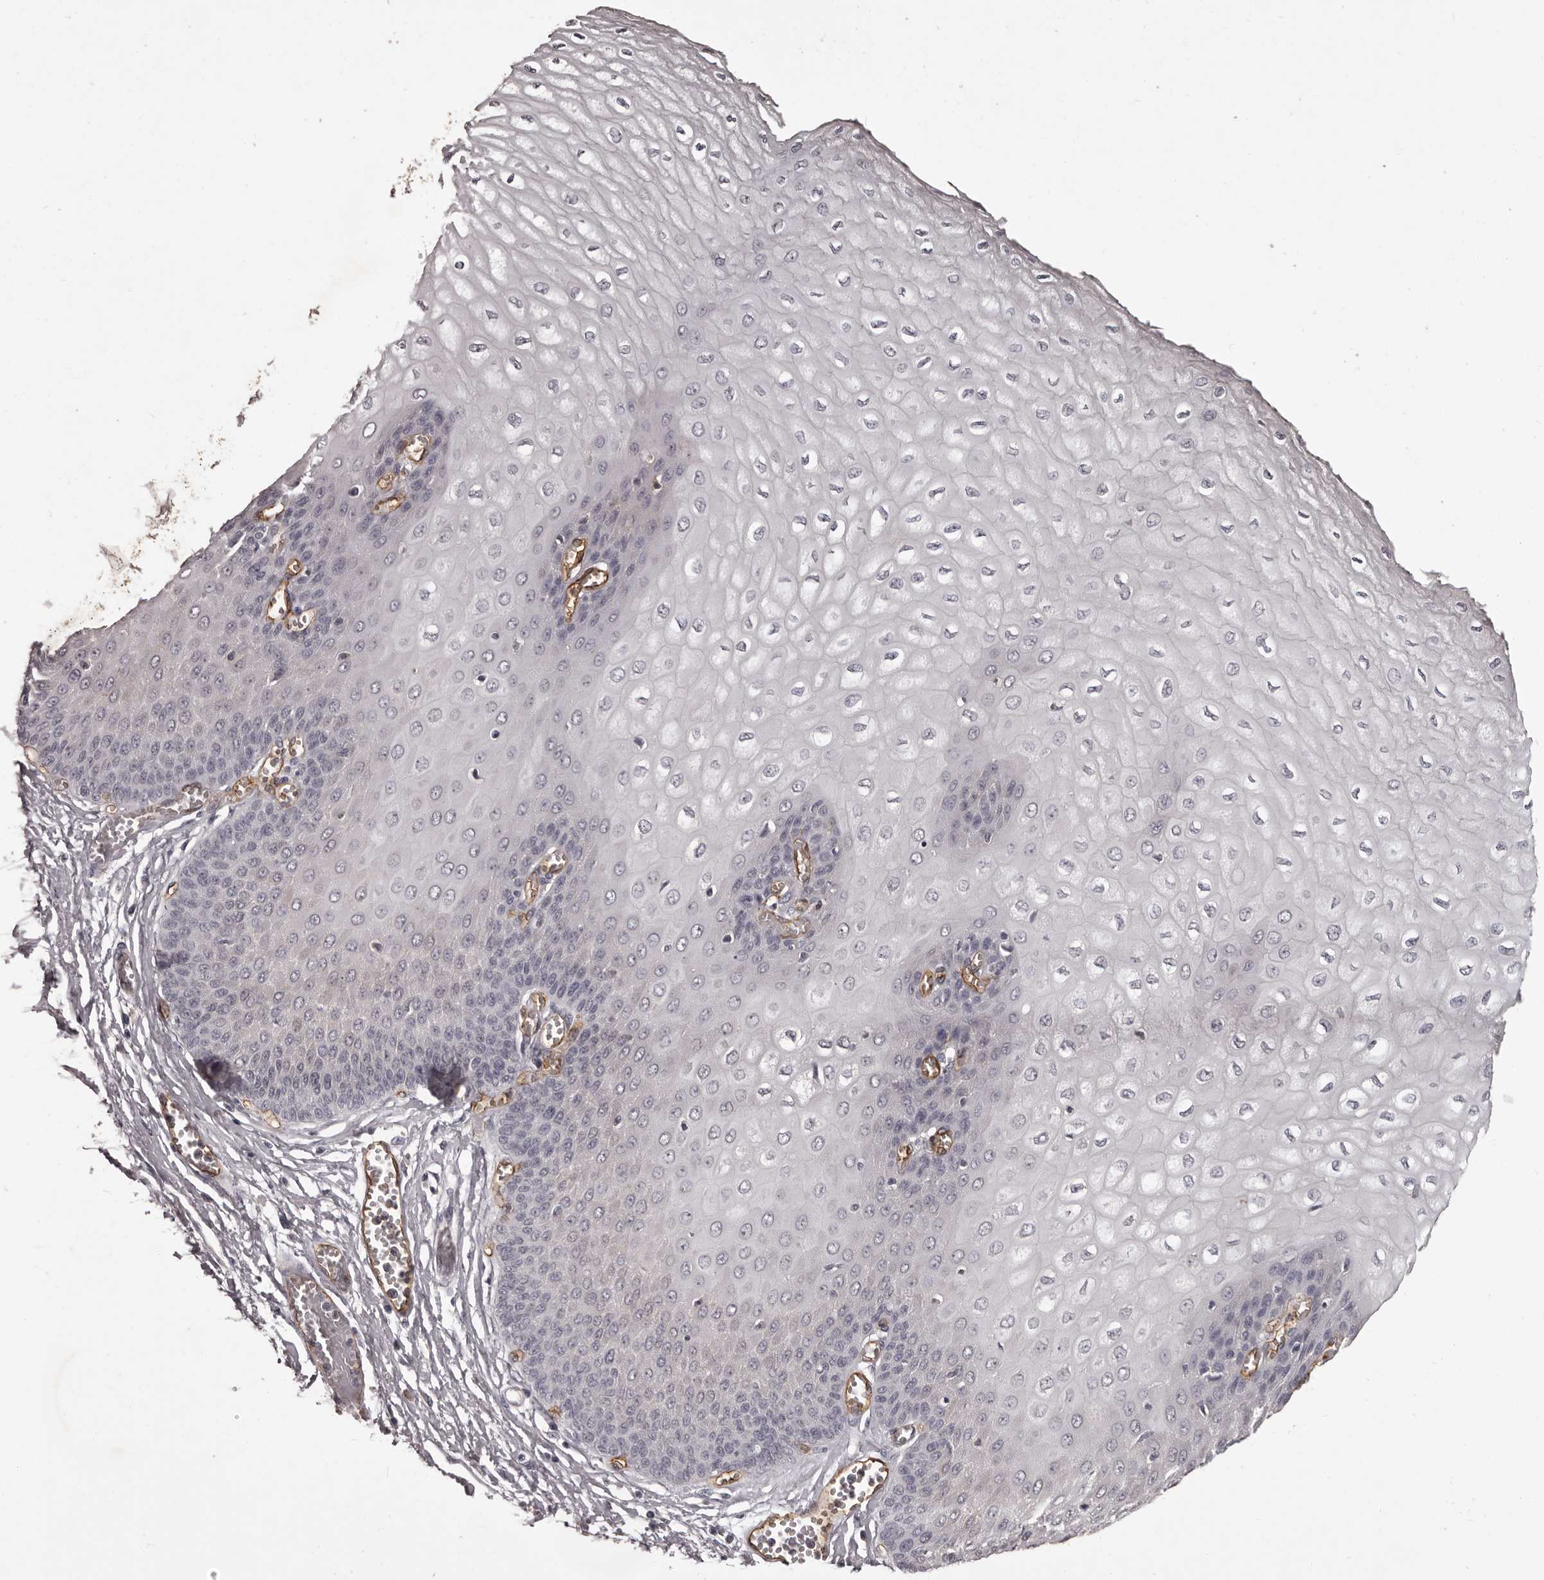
{"staining": {"intensity": "negative", "quantity": "none", "location": "none"}, "tissue": "esophagus", "cell_type": "Squamous epithelial cells", "image_type": "normal", "snomed": [{"axis": "morphology", "description": "Normal tissue, NOS"}, {"axis": "topography", "description": "Esophagus"}], "caption": "The image demonstrates no staining of squamous epithelial cells in benign esophagus. (DAB immunohistochemistry with hematoxylin counter stain).", "gene": "GPR78", "patient": {"sex": "male", "age": 60}}